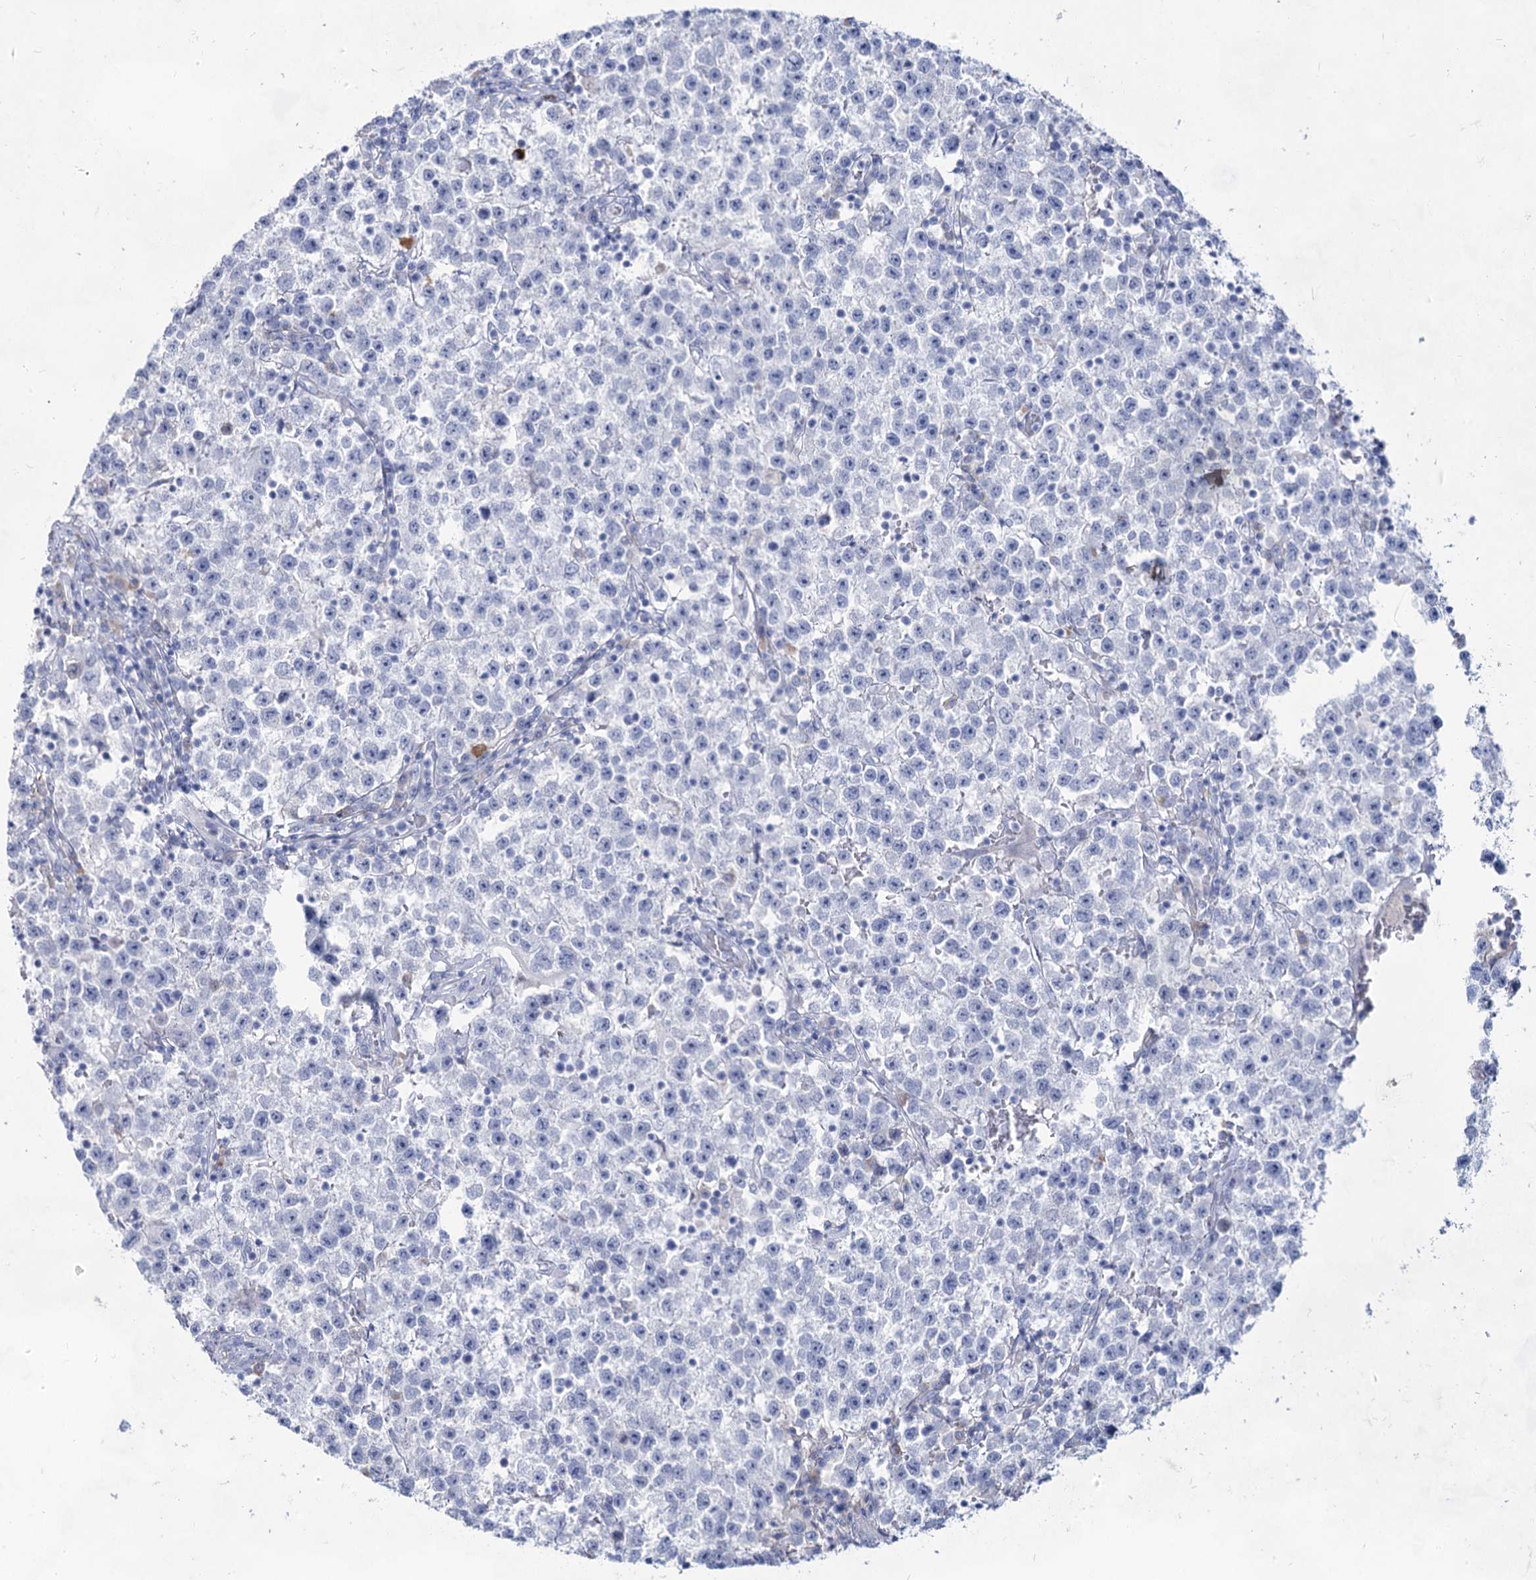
{"staining": {"intensity": "negative", "quantity": "none", "location": "none"}, "tissue": "testis cancer", "cell_type": "Tumor cells", "image_type": "cancer", "snomed": [{"axis": "morphology", "description": "Seminoma, NOS"}, {"axis": "topography", "description": "Testis"}], "caption": "A high-resolution image shows IHC staining of testis seminoma, which displays no significant staining in tumor cells.", "gene": "ACRV1", "patient": {"sex": "male", "age": 22}}